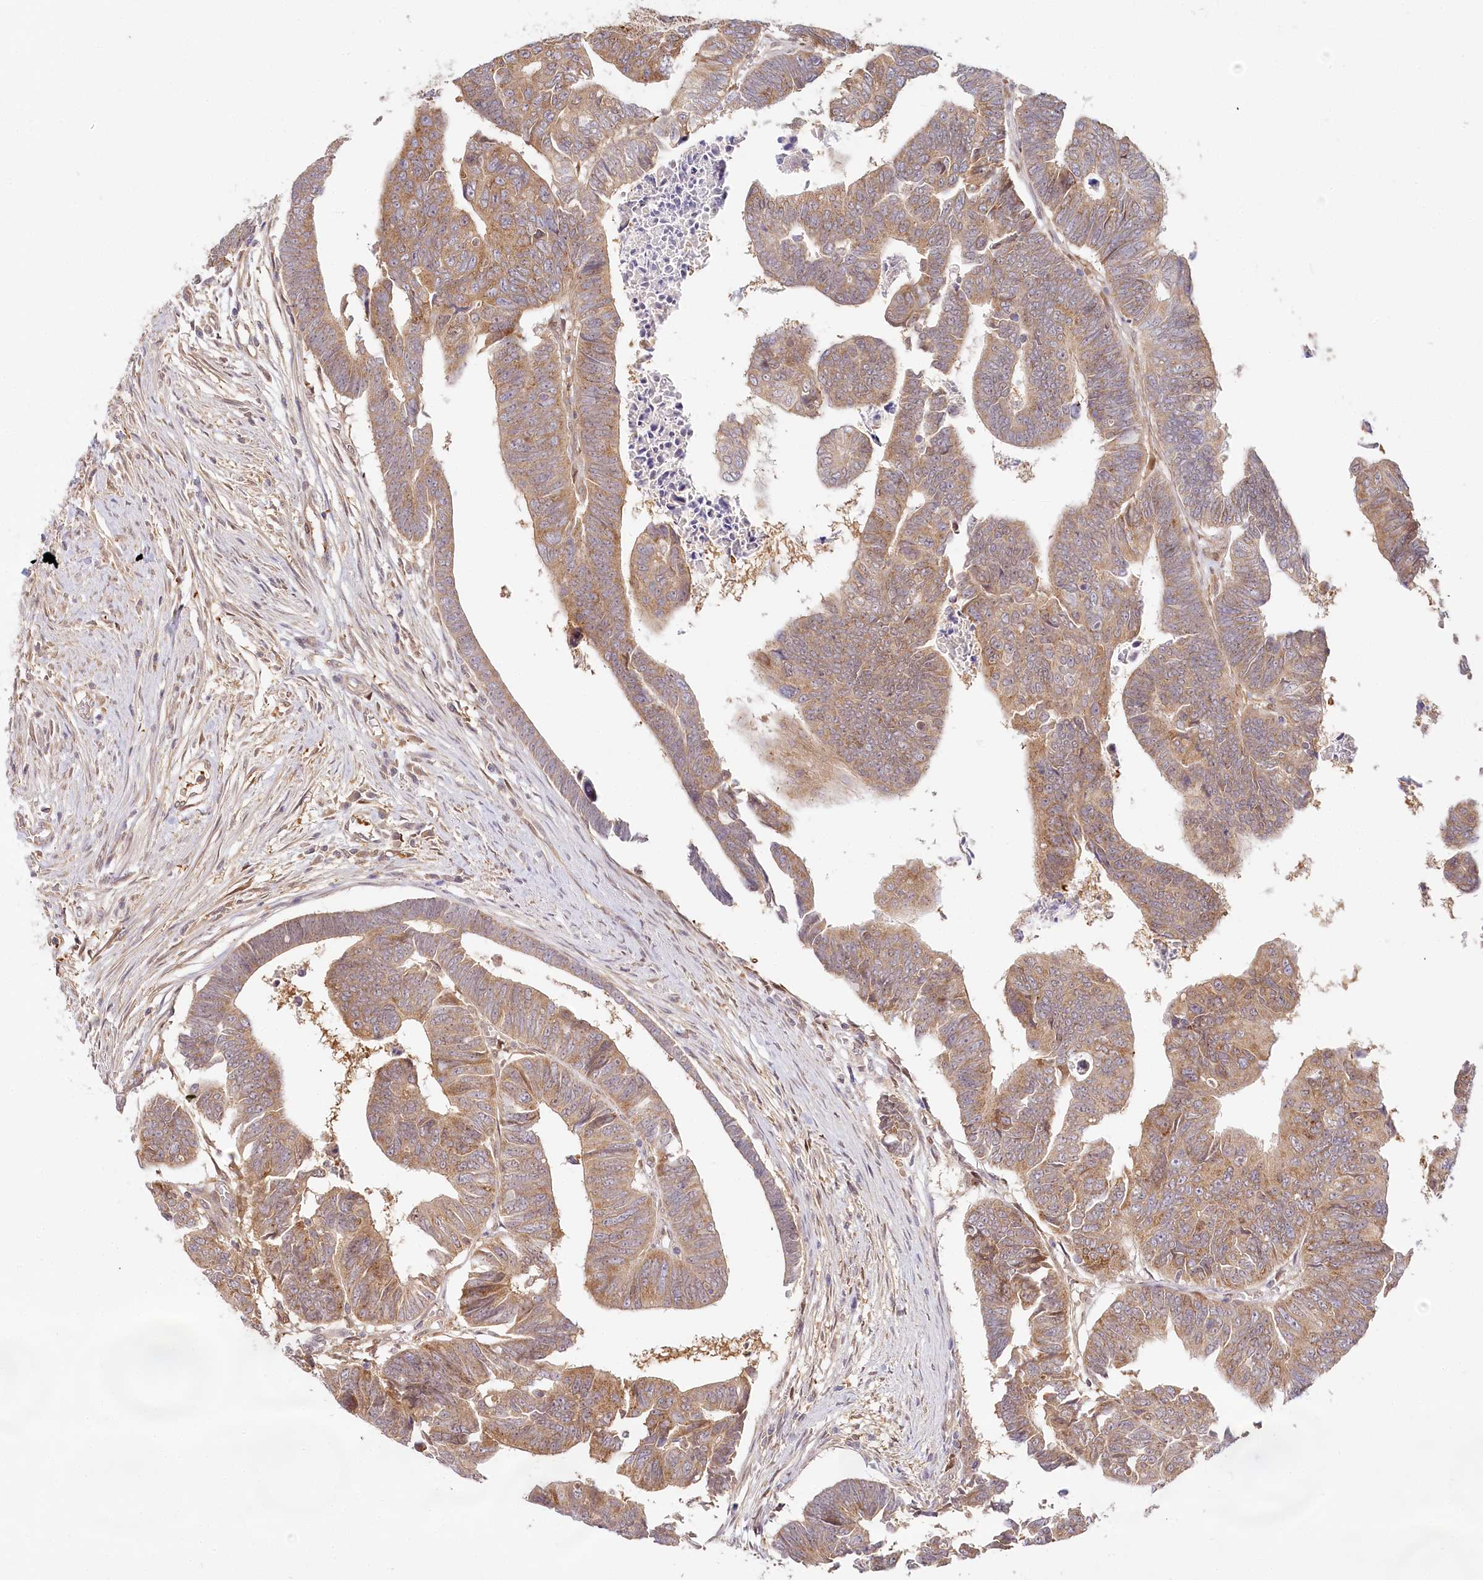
{"staining": {"intensity": "moderate", "quantity": ">75%", "location": "cytoplasmic/membranous"}, "tissue": "colorectal cancer", "cell_type": "Tumor cells", "image_type": "cancer", "snomed": [{"axis": "morphology", "description": "Adenocarcinoma, NOS"}, {"axis": "topography", "description": "Rectum"}], "caption": "Immunohistochemical staining of colorectal adenocarcinoma displays medium levels of moderate cytoplasmic/membranous protein positivity in about >75% of tumor cells. The staining was performed using DAB to visualize the protein expression in brown, while the nuclei were stained in blue with hematoxylin (Magnification: 20x).", "gene": "INPP4B", "patient": {"sex": "female", "age": 65}}